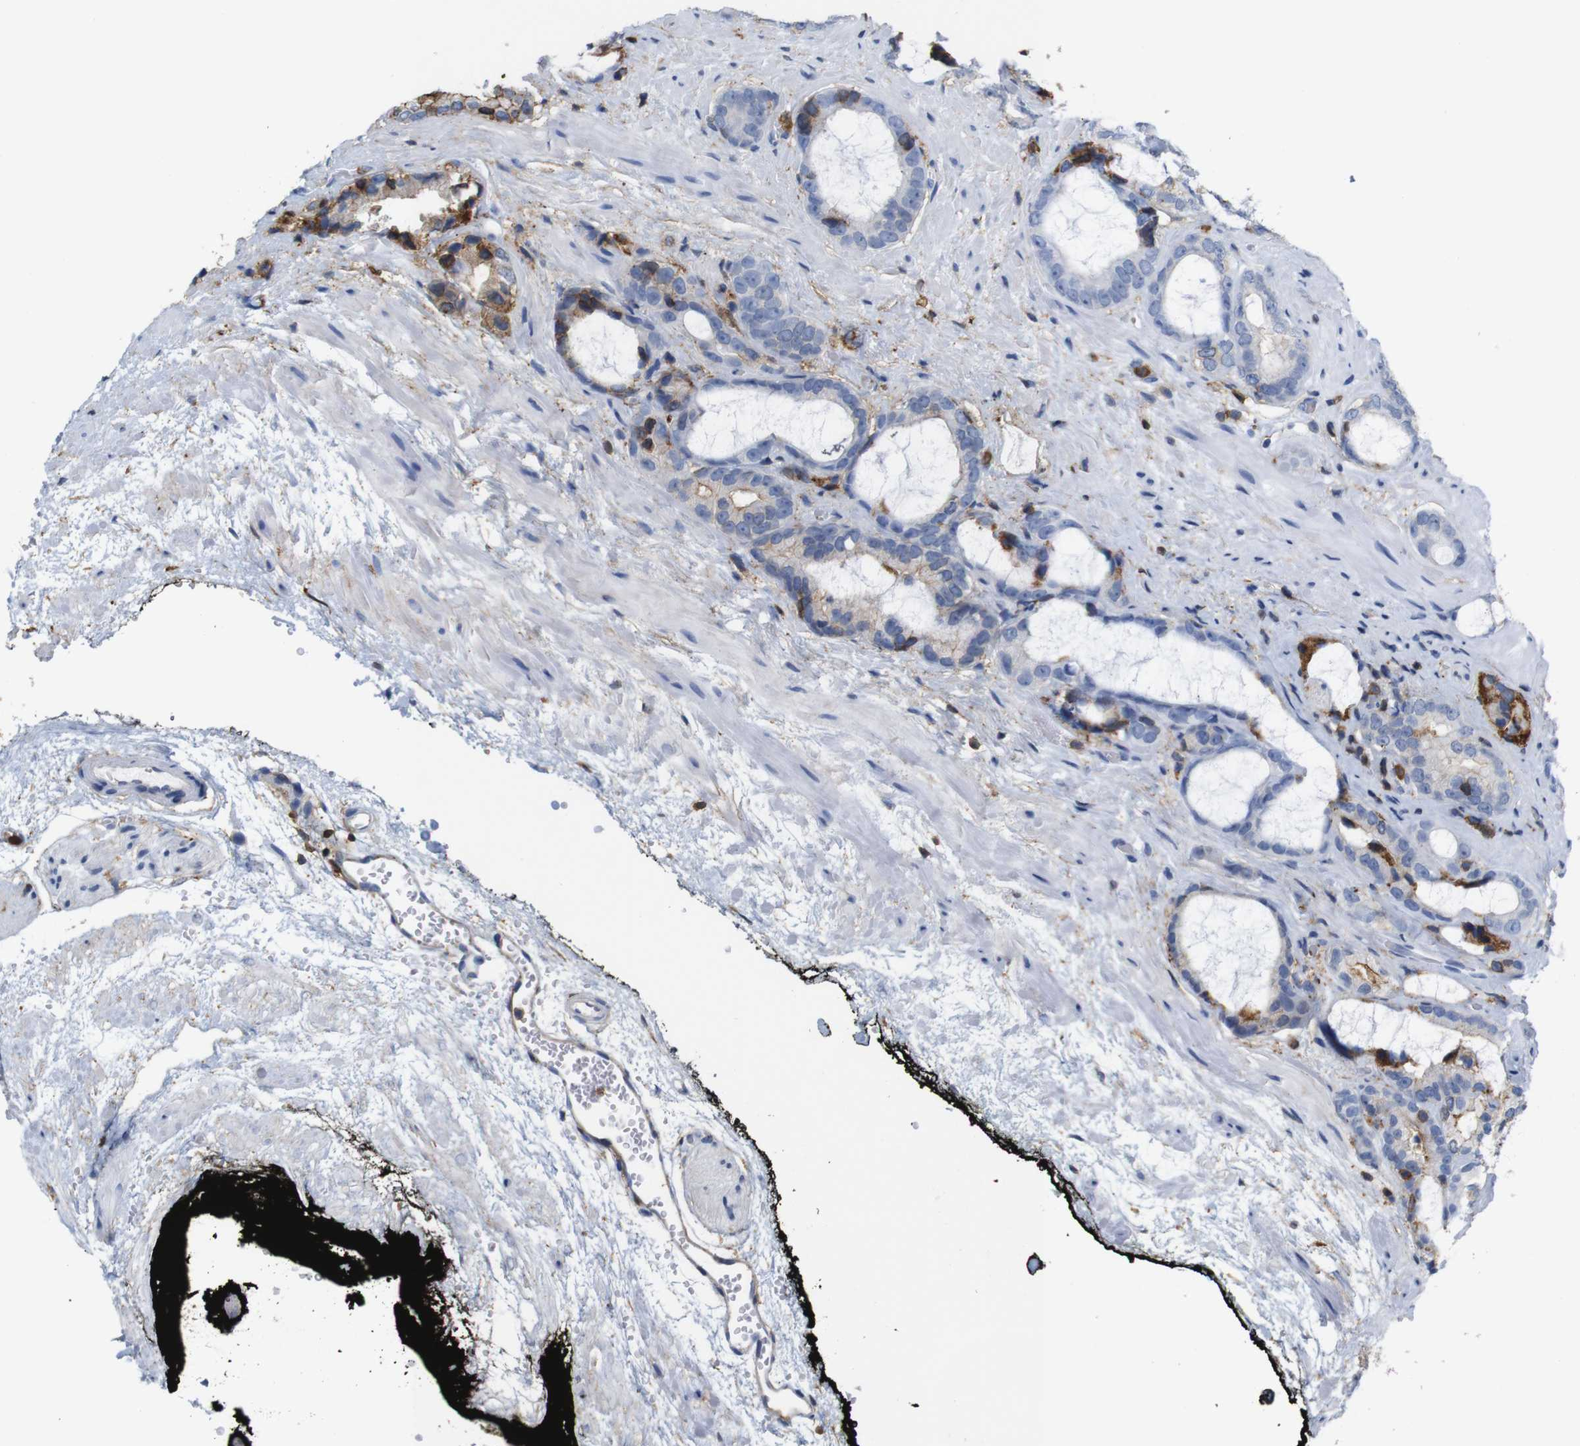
{"staining": {"intensity": "negative", "quantity": "none", "location": "none"}, "tissue": "prostate cancer", "cell_type": "Tumor cells", "image_type": "cancer", "snomed": [{"axis": "morphology", "description": "Adenocarcinoma, Low grade"}, {"axis": "topography", "description": "Prostate"}], "caption": "Tumor cells are negative for brown protein staining in low-grade adenocarcinoma (prostate).", "gene": "ANXA1", "patient": {"sex": "male", "age": 60}}